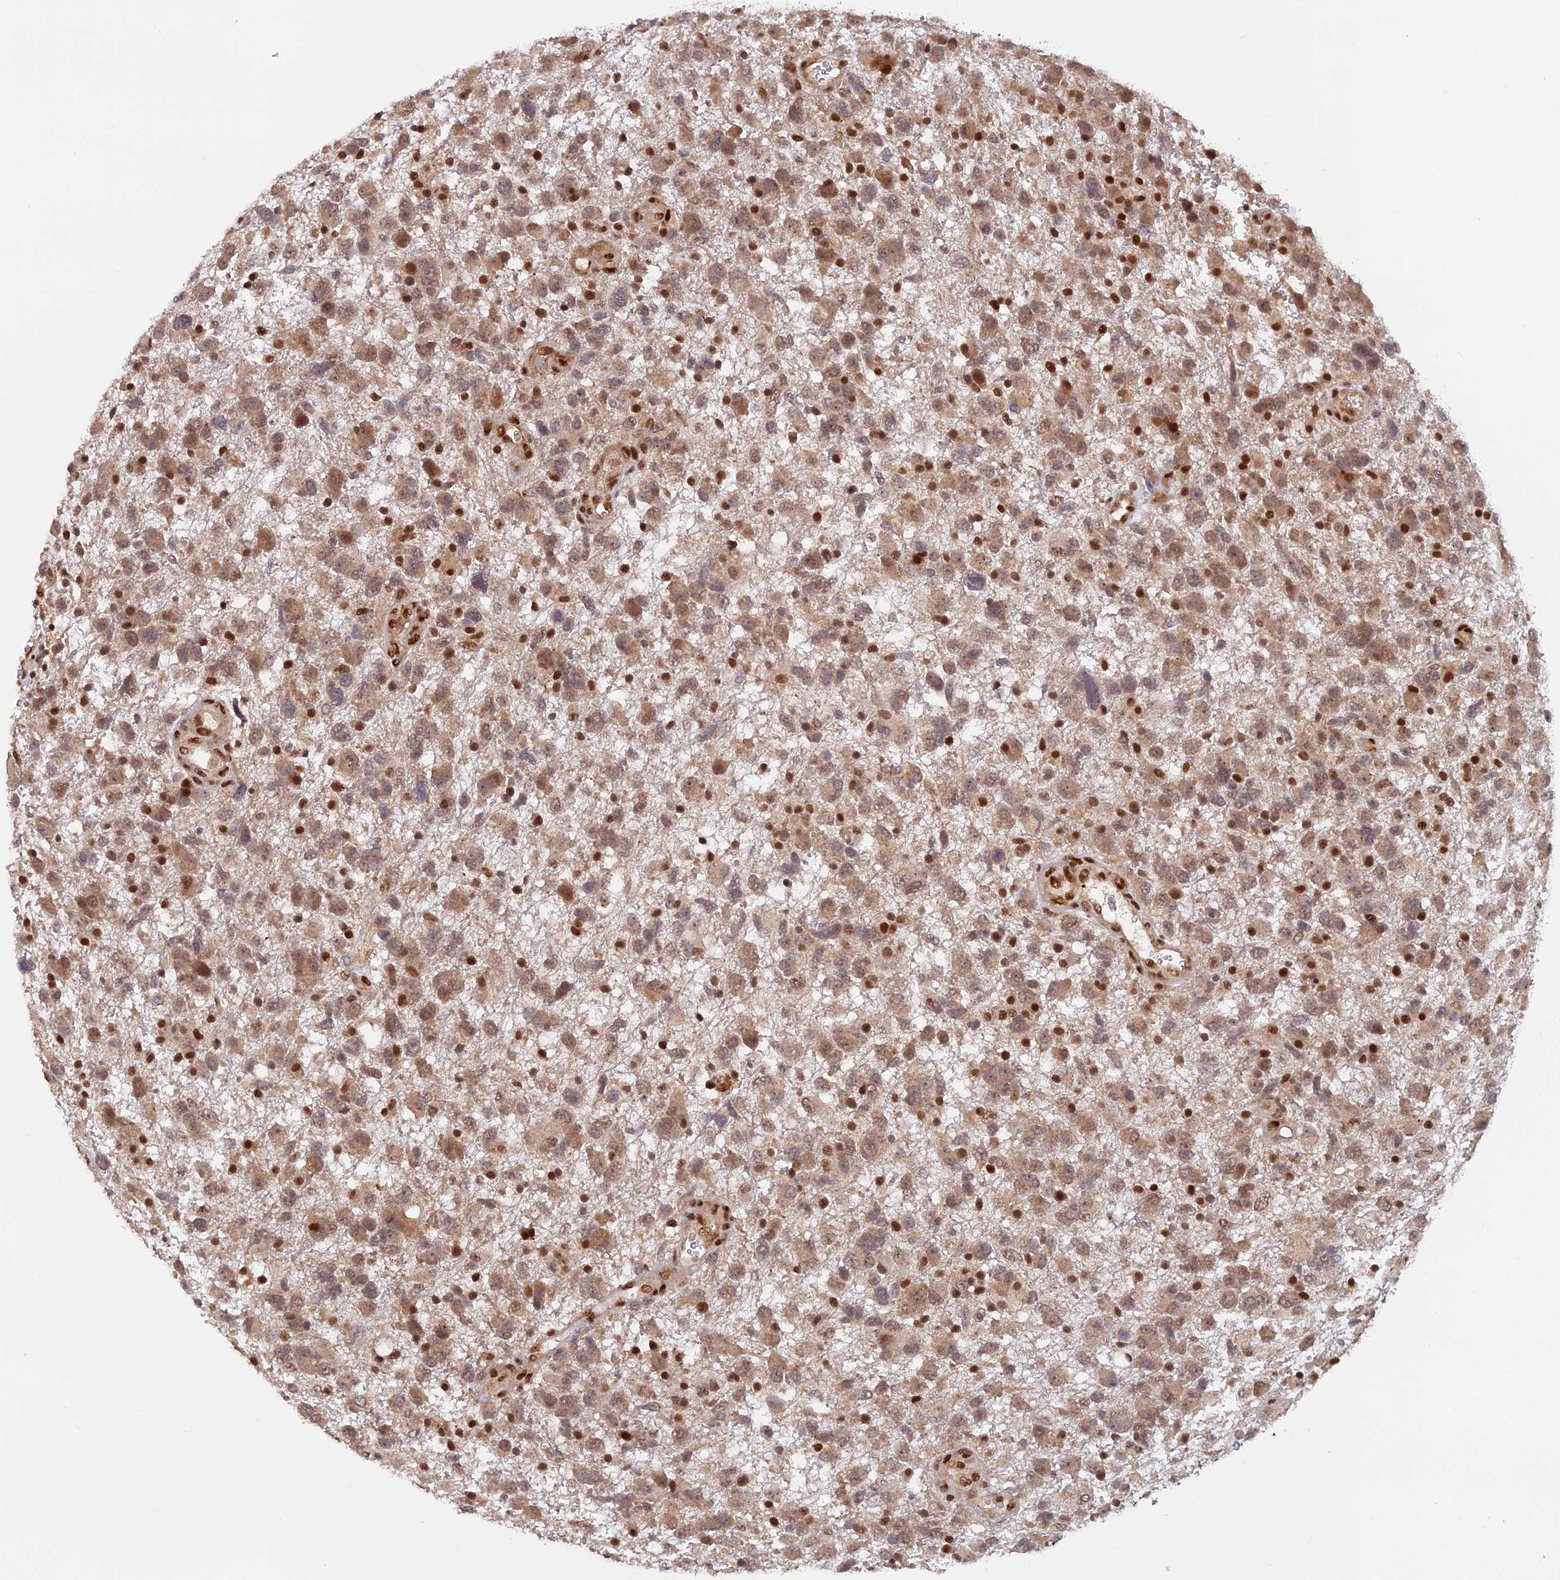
{"staining": {"intensity": "weak", "quantity": ">75%", "location": "cytoplasmic/membranous"}, "tissue": "glioma", "cell_type": "Tumor cells", "image_type": "cancer", "snomed": [{"axis": "morphology", "description": "Glioma, malignant, High grade"}, {"axis": "topography", "description": "Brain"}], "caption": "This micrograph reveals immunohistochemistry staining of high-grade glioma (malignant), with low weak cytoplasmic/membranous positivity in about >75% of tumor cells.", "gene": "ZNF565", "patient": {"sex": "male", "age": 61}}